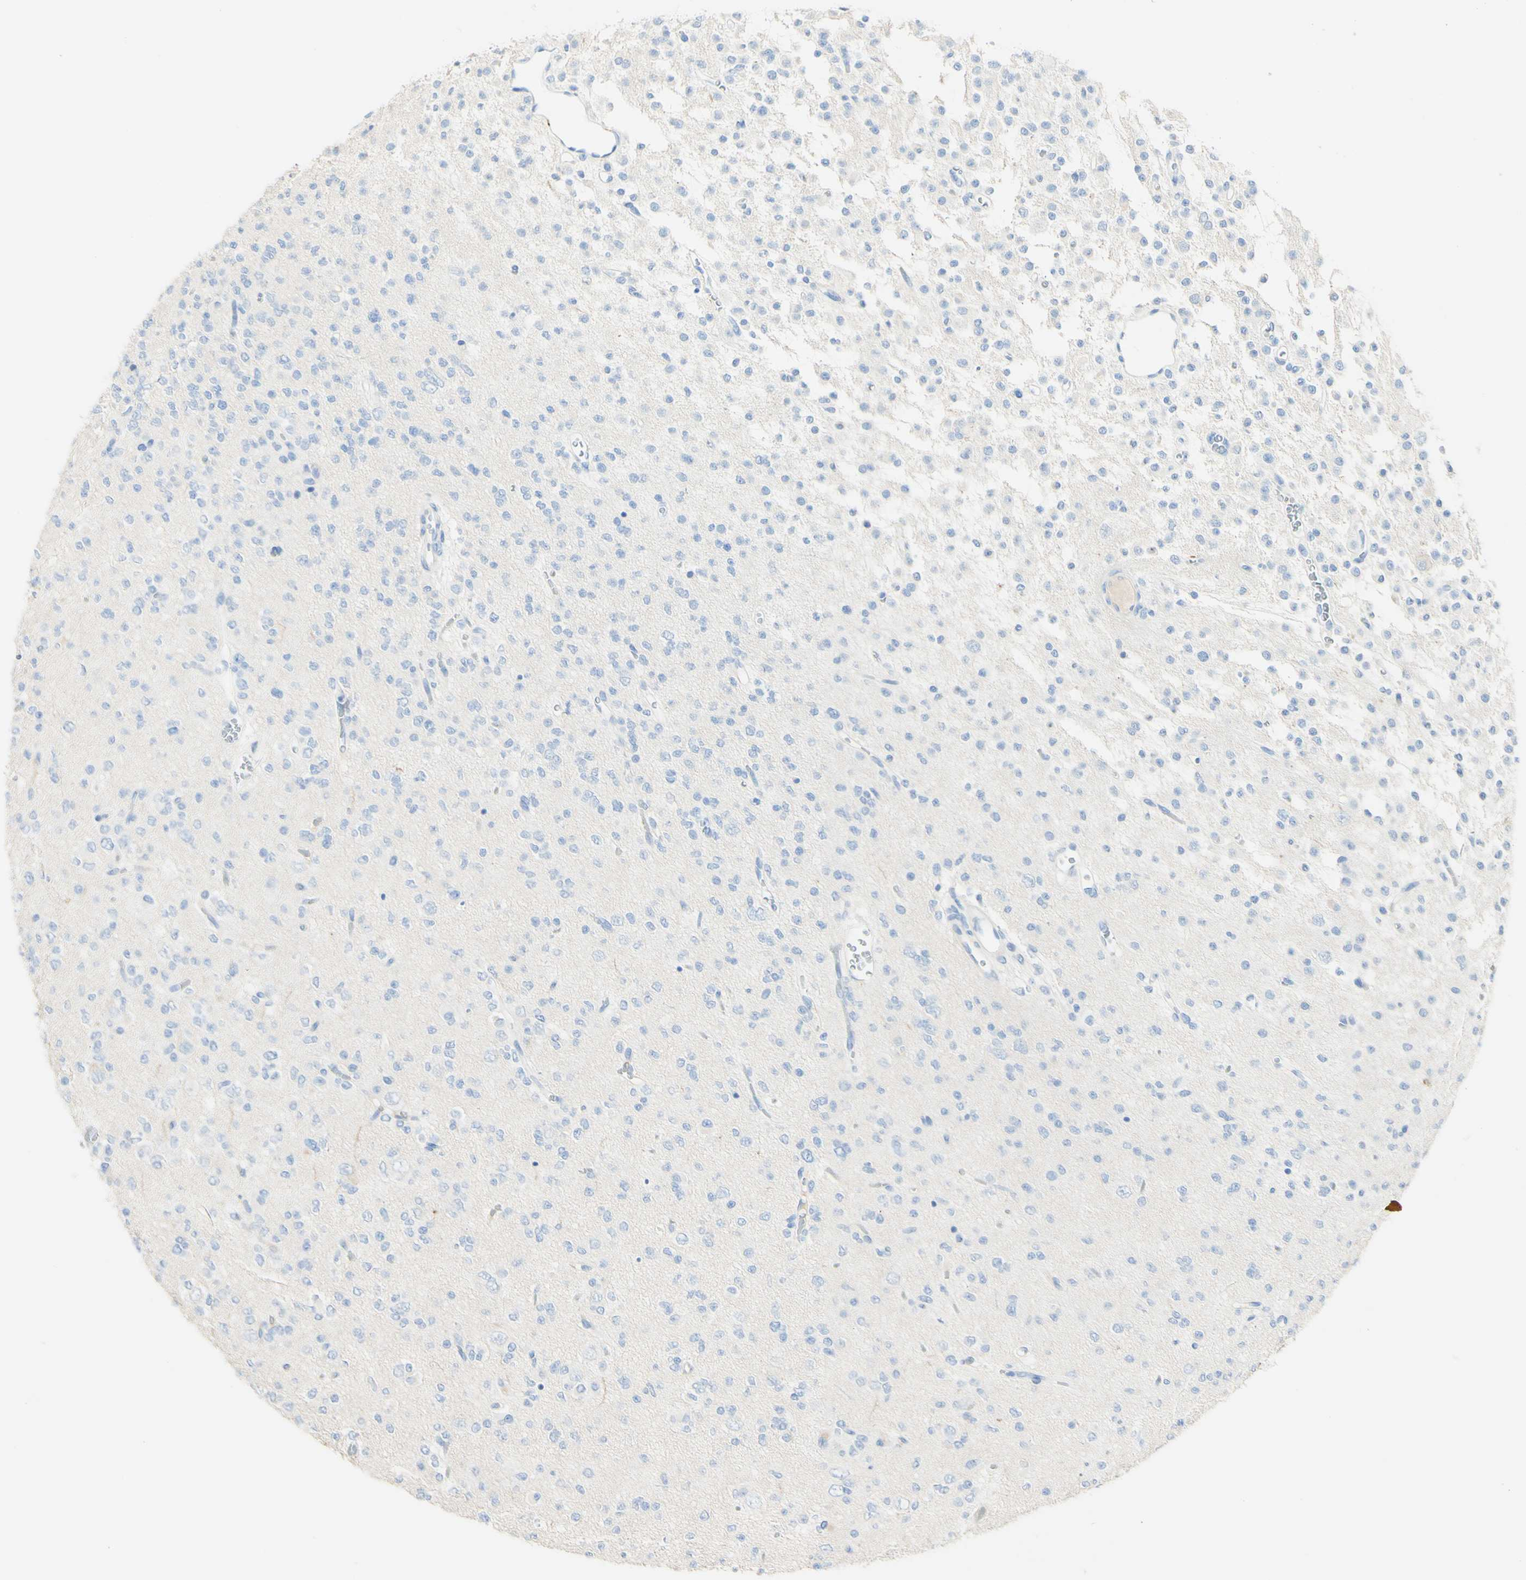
{"staining": {"intensity": "negative", "quantity": "none", "location": "none"}, "tissue": "glioma", "cell_type": "Tumor cells", "image_type": "cancer", "snomed": [{"axis": "morphology", "description": "Glioma, malignant, Low grade"}, {"axis": "topography", "description": "Brain"}], "caption": "Tumor cells show no significant positivity in low-grade glioma (malignant).", "gene": "PIGR", "patient": {"sex": "male", "age": 38}}